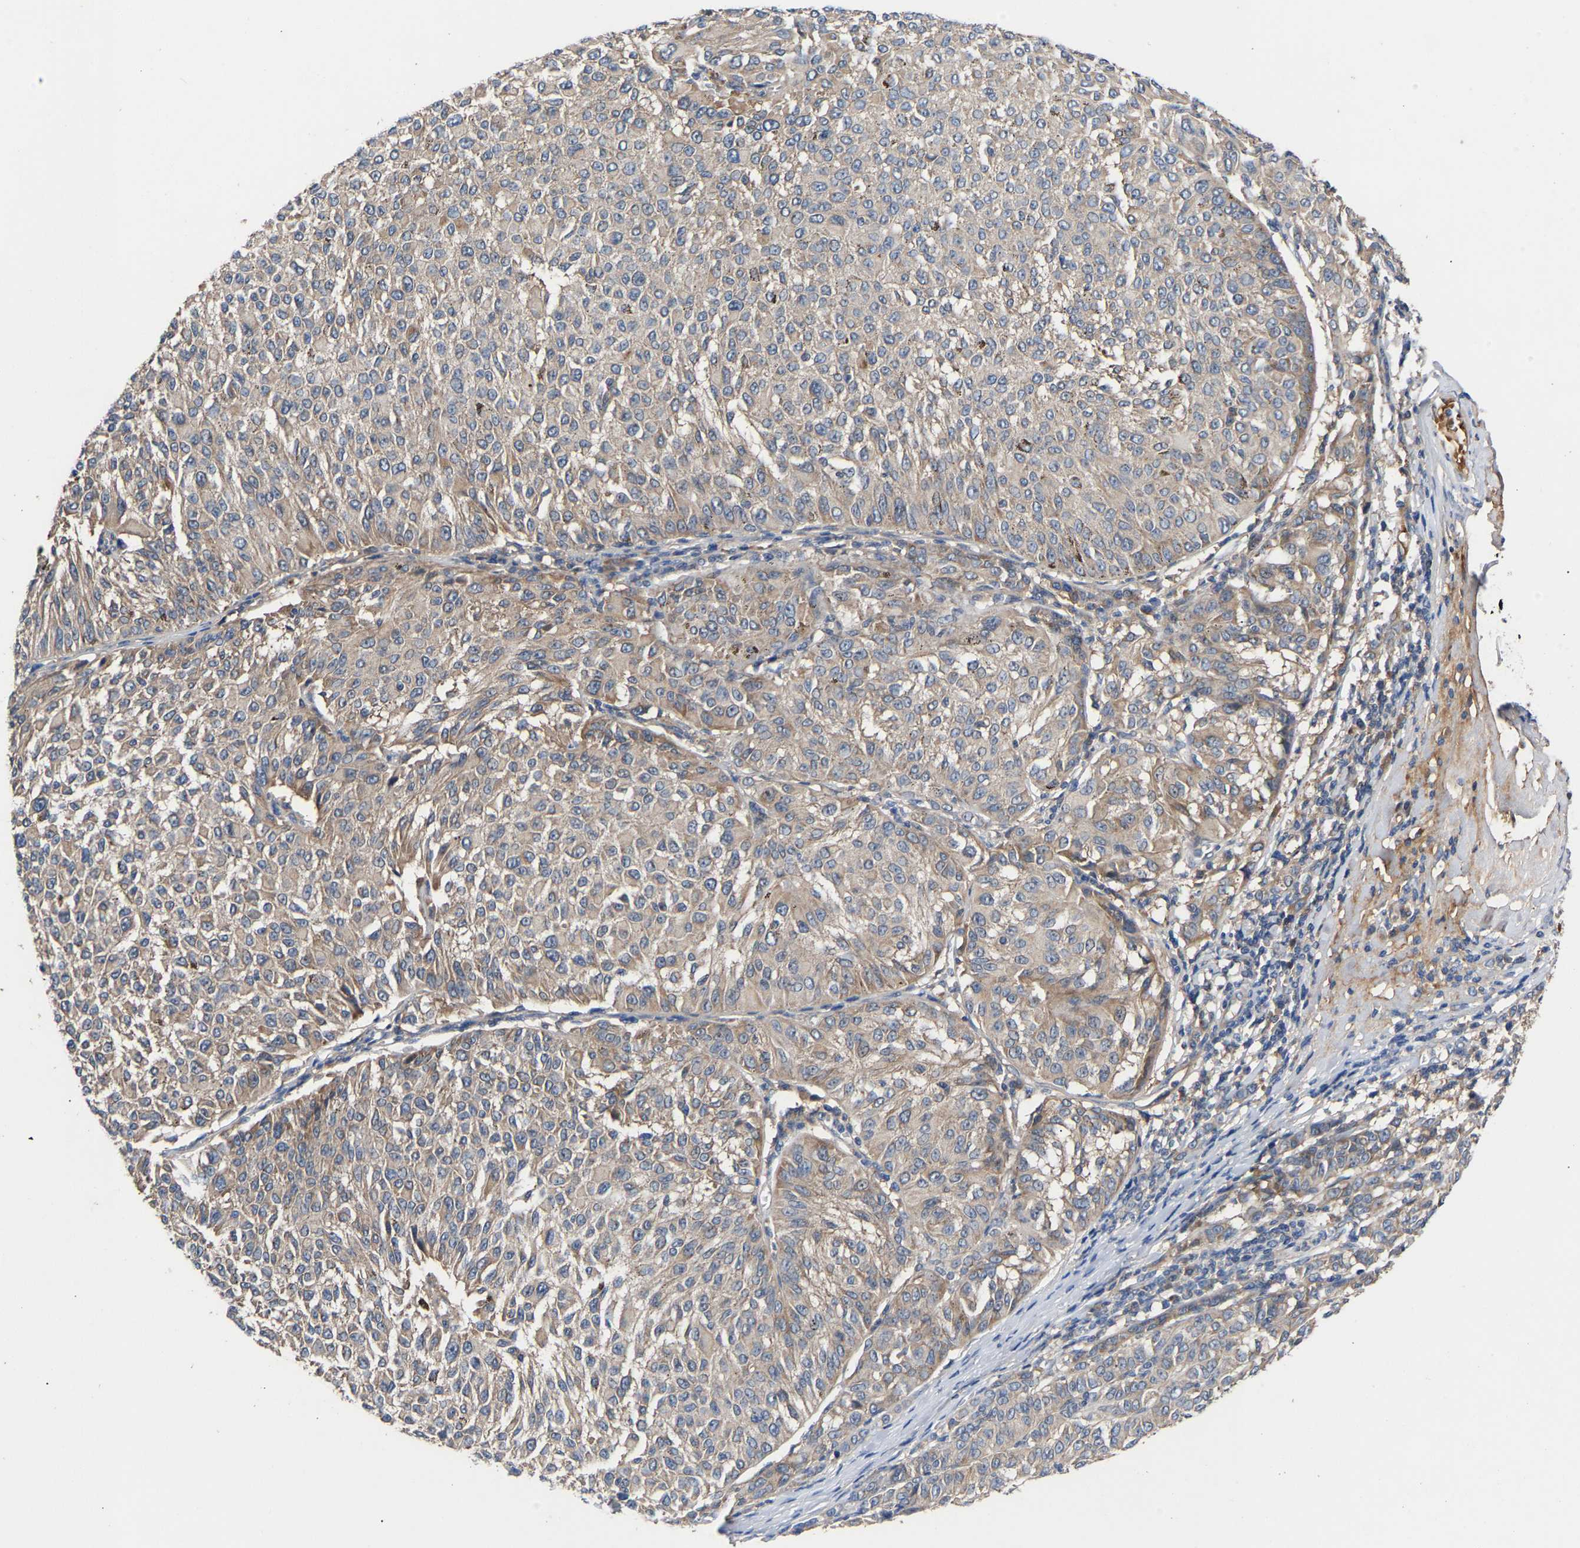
{"staining": {"intensity": "weak", "quantity": "<25%", "location": "cytoplasmic/membranous"}, "tissue": "melanoma", "cell_type": "Tumor cells", "image_type": "cancer", "snomed": [{"axis": "morphology", "description": "Malignant melanoma, NOS"}, {"axis": "topography", "description": "Skin"}], "caption": "Photomicrograph shows no protein staining in tumor cells of melanoma tissue. (DAB (3,3'-diaminobenzidine) immunohistochemistry (IHC) visualized using brightfield microscopy, high magnification).", "gene": "KASH5", "patient": {"sex": "female", "age": 72}}